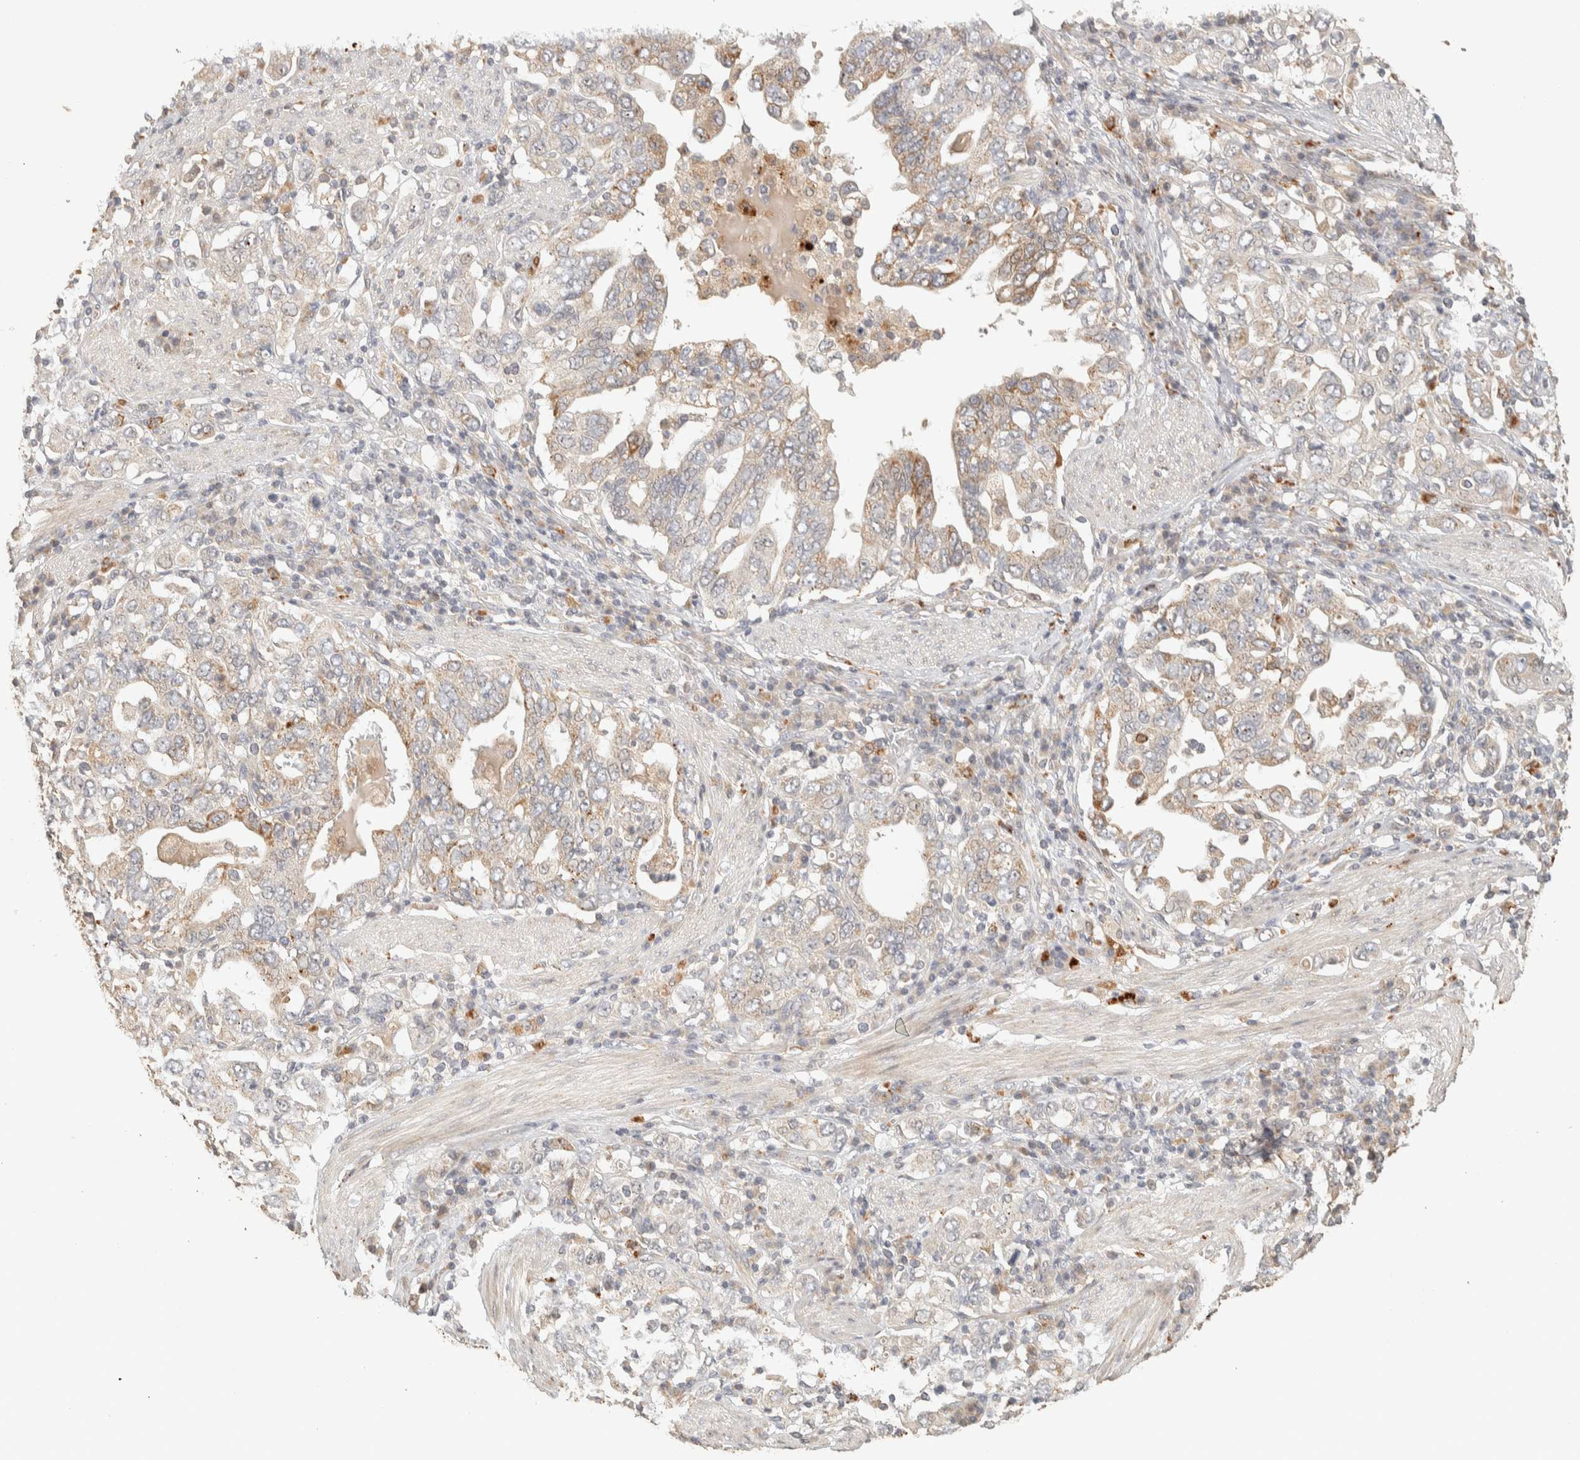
{"staining": {"intensity": "weak", "quantity": "<25%", "location": "cytoplasmic/membranous"}, "tissue": "stomach cancer", "cell_type": "Tumor cells", "image_type": "cancer", "snomed": [{"axis": "morphology", "description": "Adenocarcinoma, NOS"}, {"axis": "topography", "description": "Stomach, upper"}], "caption": "Adenocarcinoma (stomach) was stained to show a protein in brown. There is no significant expression in tumor cells.", "gene": "ITPA", "patient": {"sex": "male", "age": 62}}